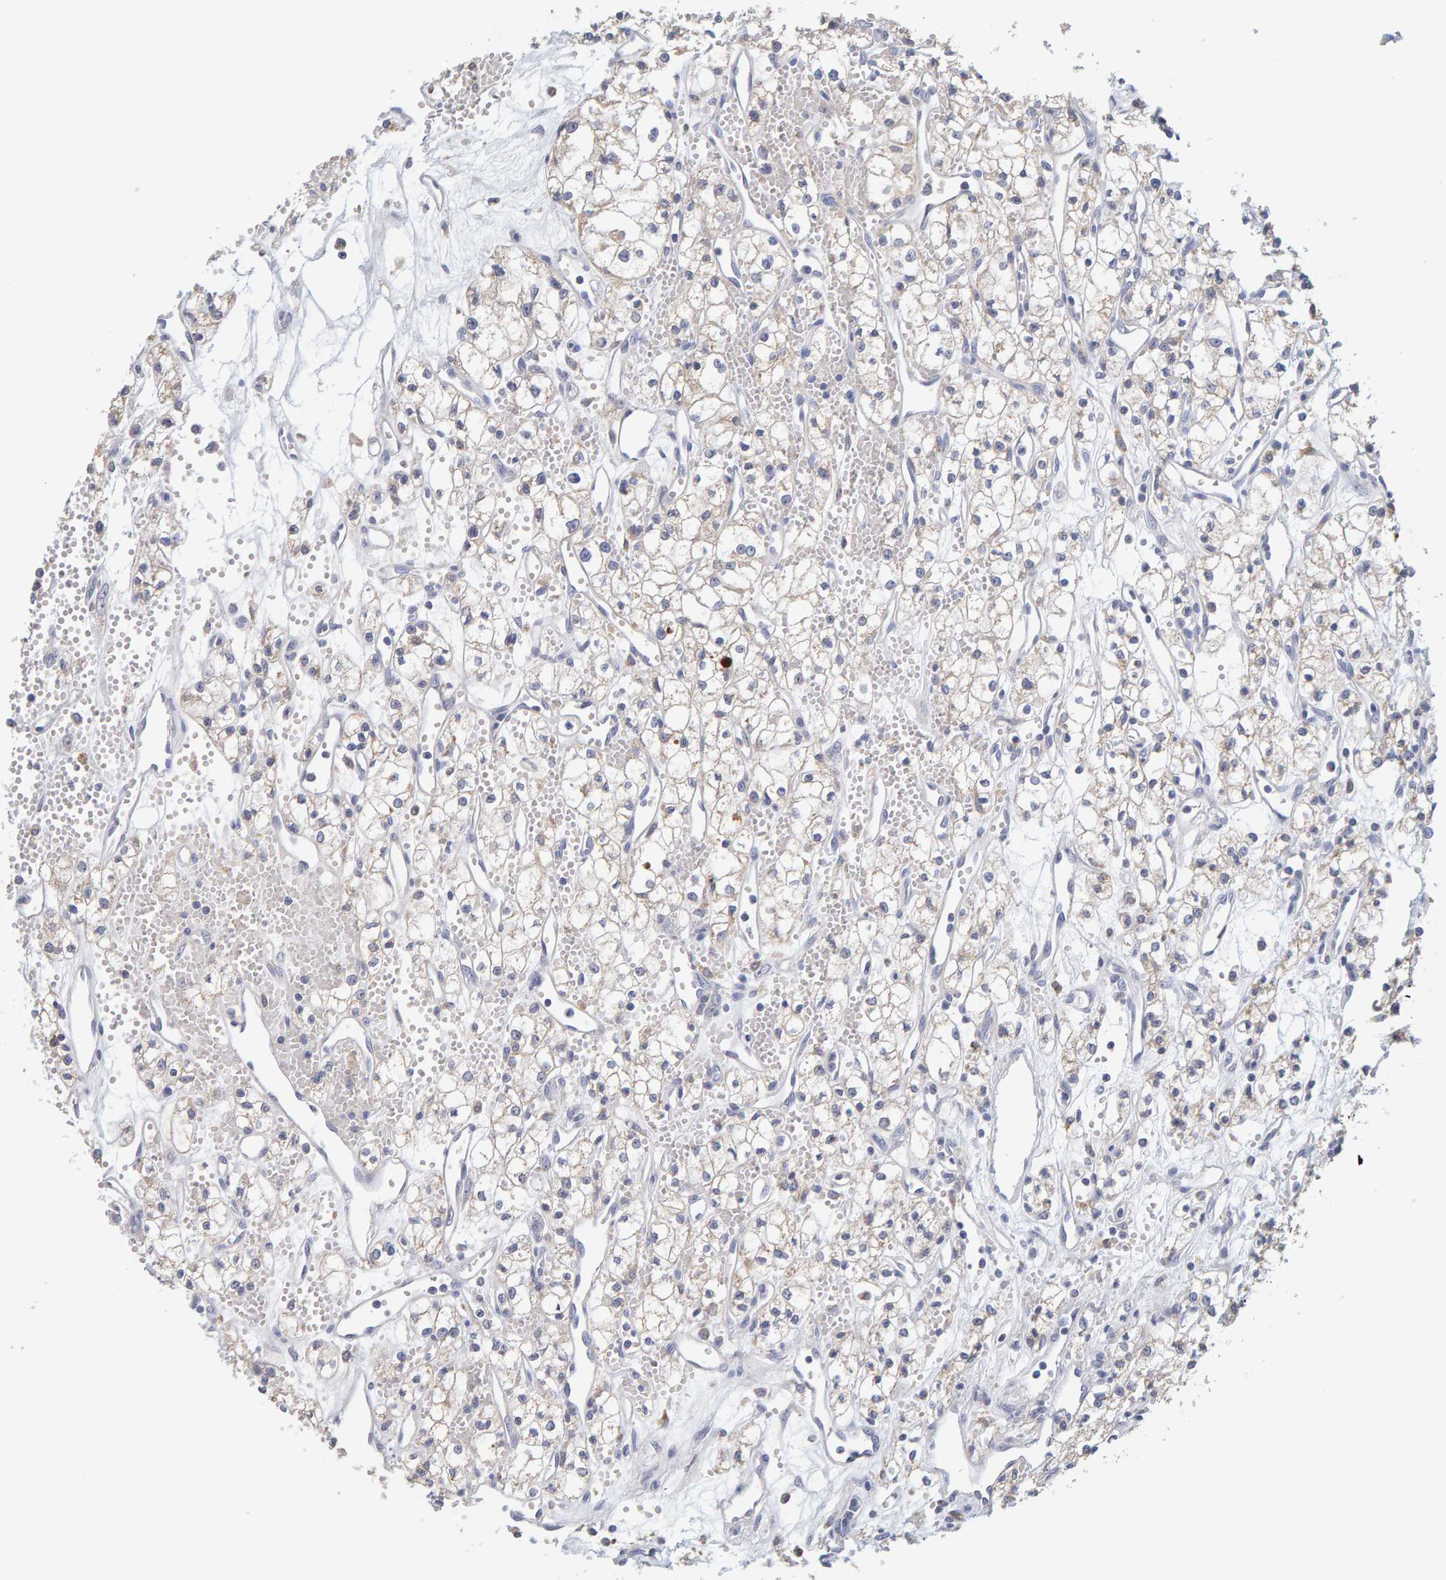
{"staining": {"intensity": "negative", "quantity": "none", "location": "none"}, "tissue": "renal cancer", "cell_type": "Tumor cells", "image_type": "cancer", "snomed": [{"axis": "morphology", "description": "Adenocarcinoma, NOS"}, {"axis": "topography", "description": "Kidney"}], "caption": "Protein analysis of adenocarcinoma (renal) exhibits no significant staining in tumor cells.", "gene": "SGPL1", "patient": {"sex": "male", "age": 59}}